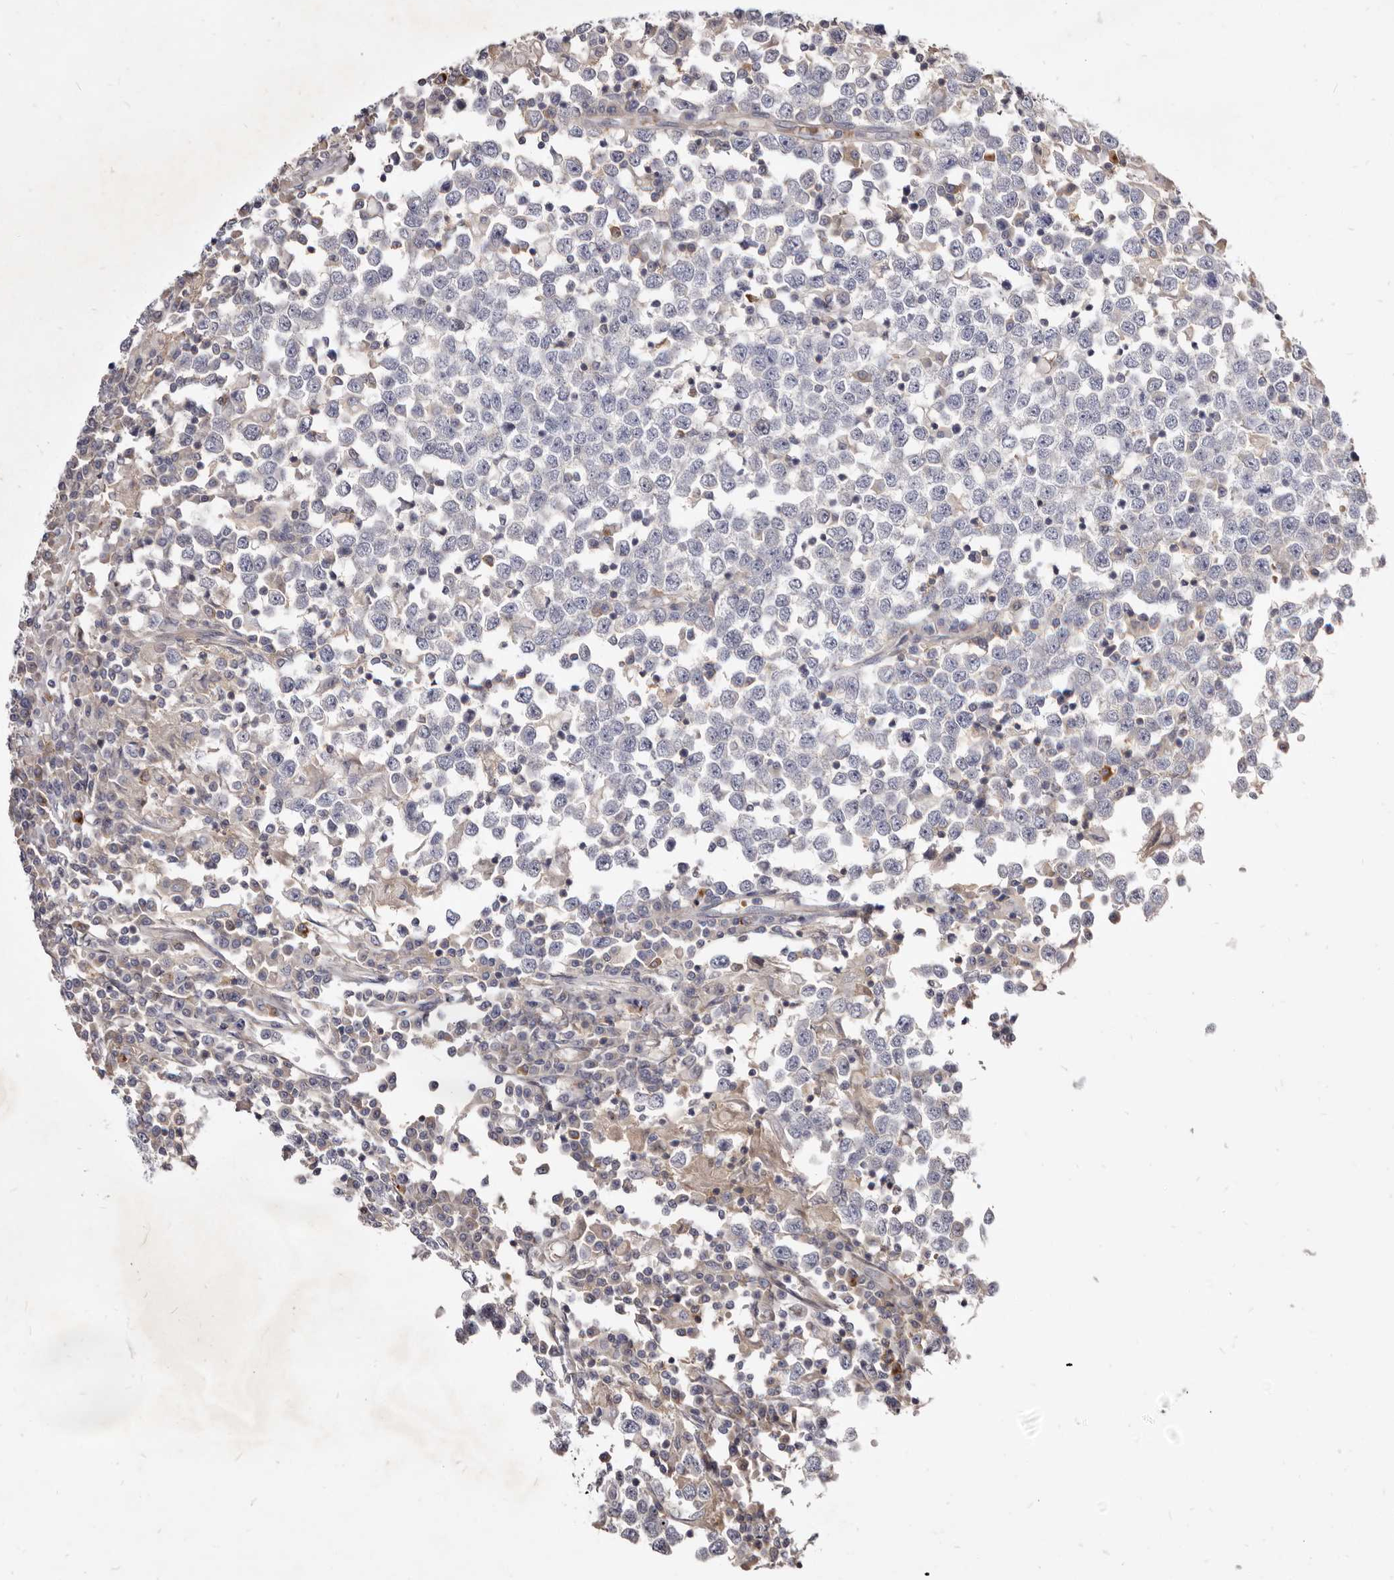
{"staining": {"intensity": "negative", "quantity": "none", "location": "none"}, "tissue": "testis cancer", "cell_type": "Tumor cells", "image_type": "cancer", "snomed": [{"axis": "morphology", "description": "Seminoma, NOS"}, {"axis": "topography", "description": "Testis"}], "caption": "IHC image of neoplastic tissue: testis cancer stained with DAB (3,3'-diaminobenzidine) demonstrates no significant protein expression in tumor cells.", "gene": "FAS", "patient": {"sex": "male", "age": 65}}